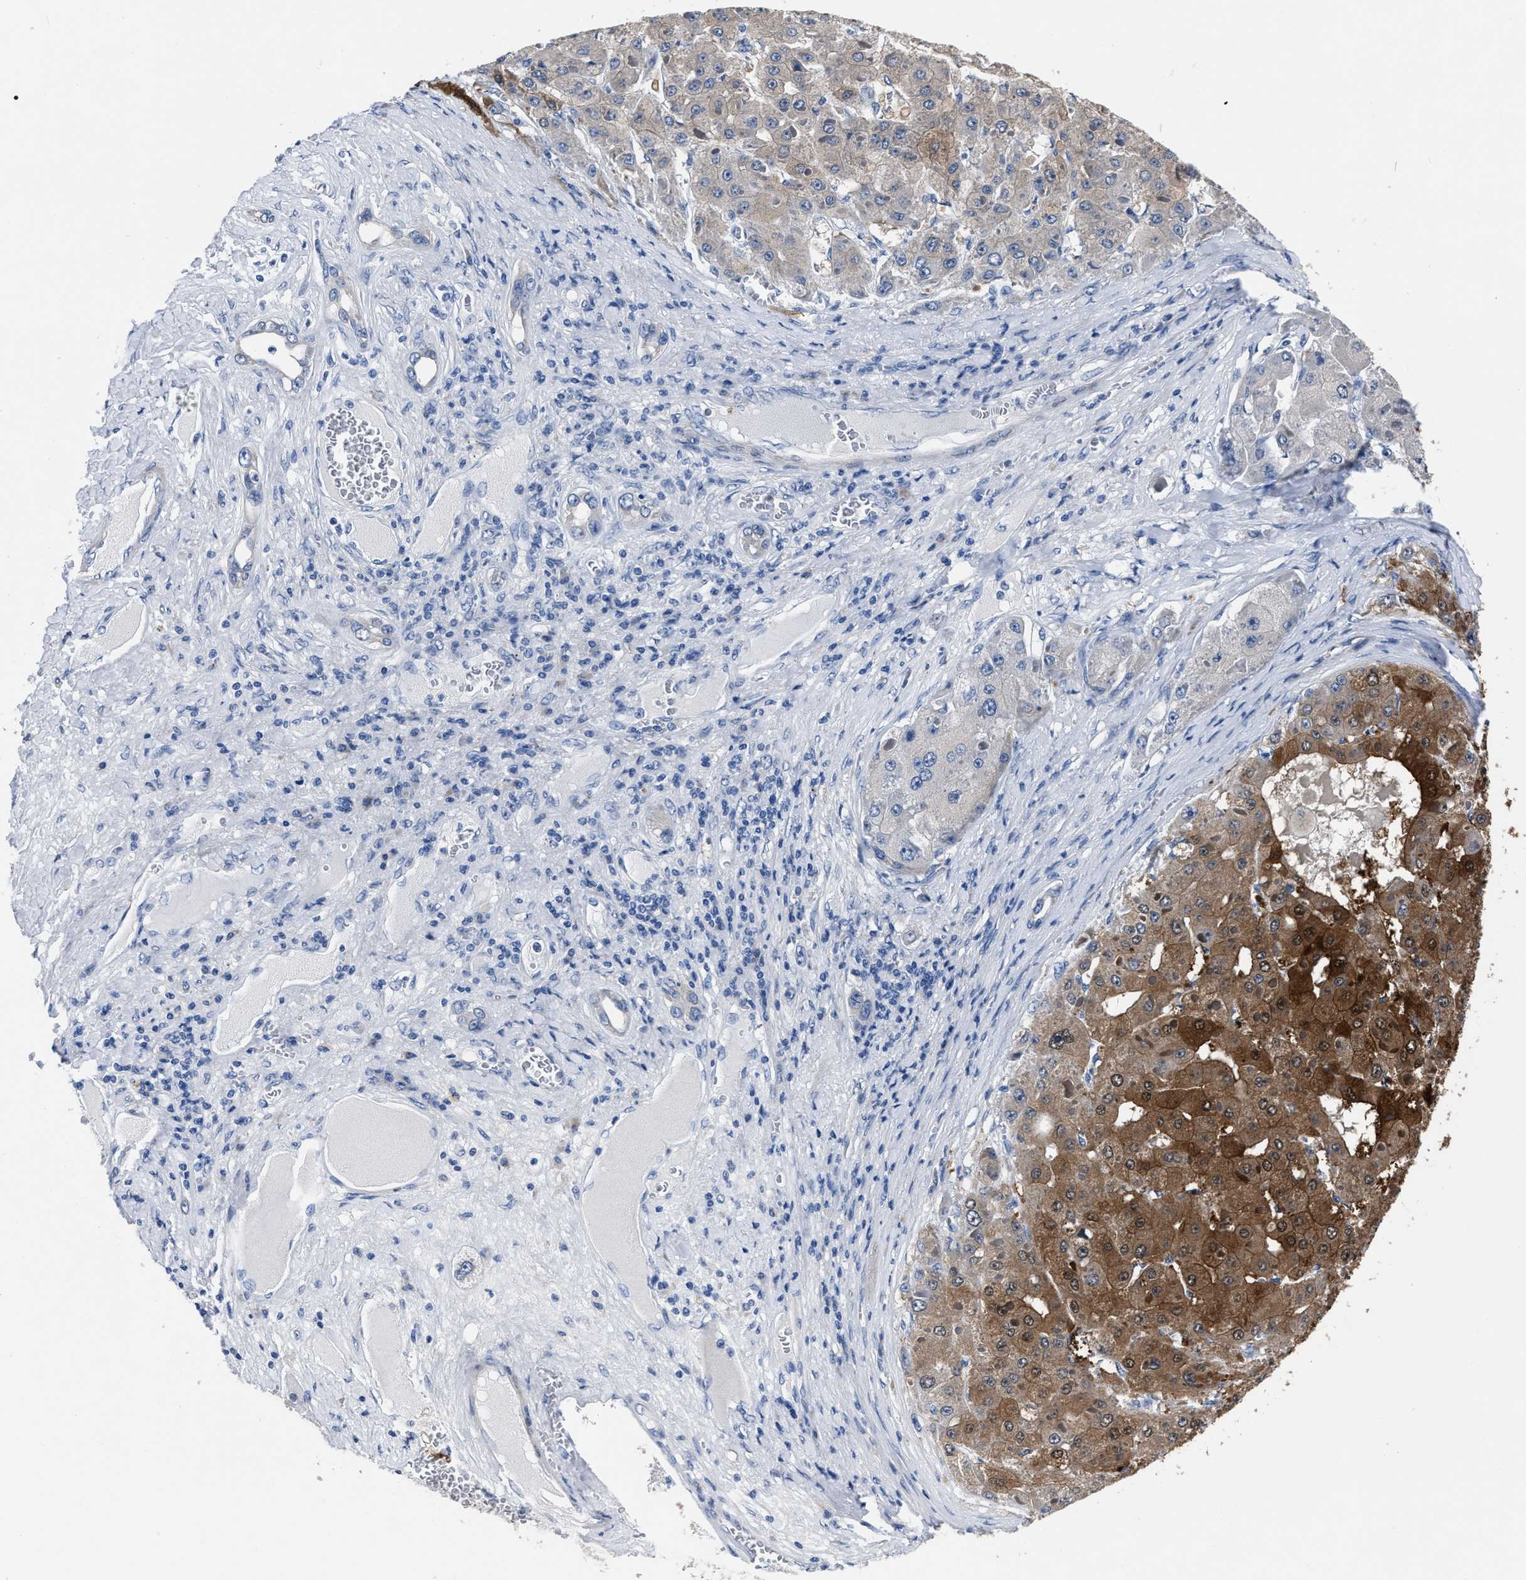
{"staining": {"intensity": "moderate", "quantity": "25%-75%", "location": "cytoplasmic/membranous,nuclear"}, "tissue": "liver cancer", "cell_type": "Tumor cells", "image_type": "cancer", "snomed": [{"axis": "morphology", "description": "Carcinoma, Hepatocellular, NOS"}, {"axis": "topography", "description": "Liver"}], "caption": "High-power microscopy captured an immunohistochemistry photomicrograph of hepatocellular carcinoma (liver), revealing moderate cytoplasmic/membranous and nuclear expression in about 25%-75% of tumor cells.", "gene": "MOV10L1", "patient": {"sex": "female", "age": 73}}